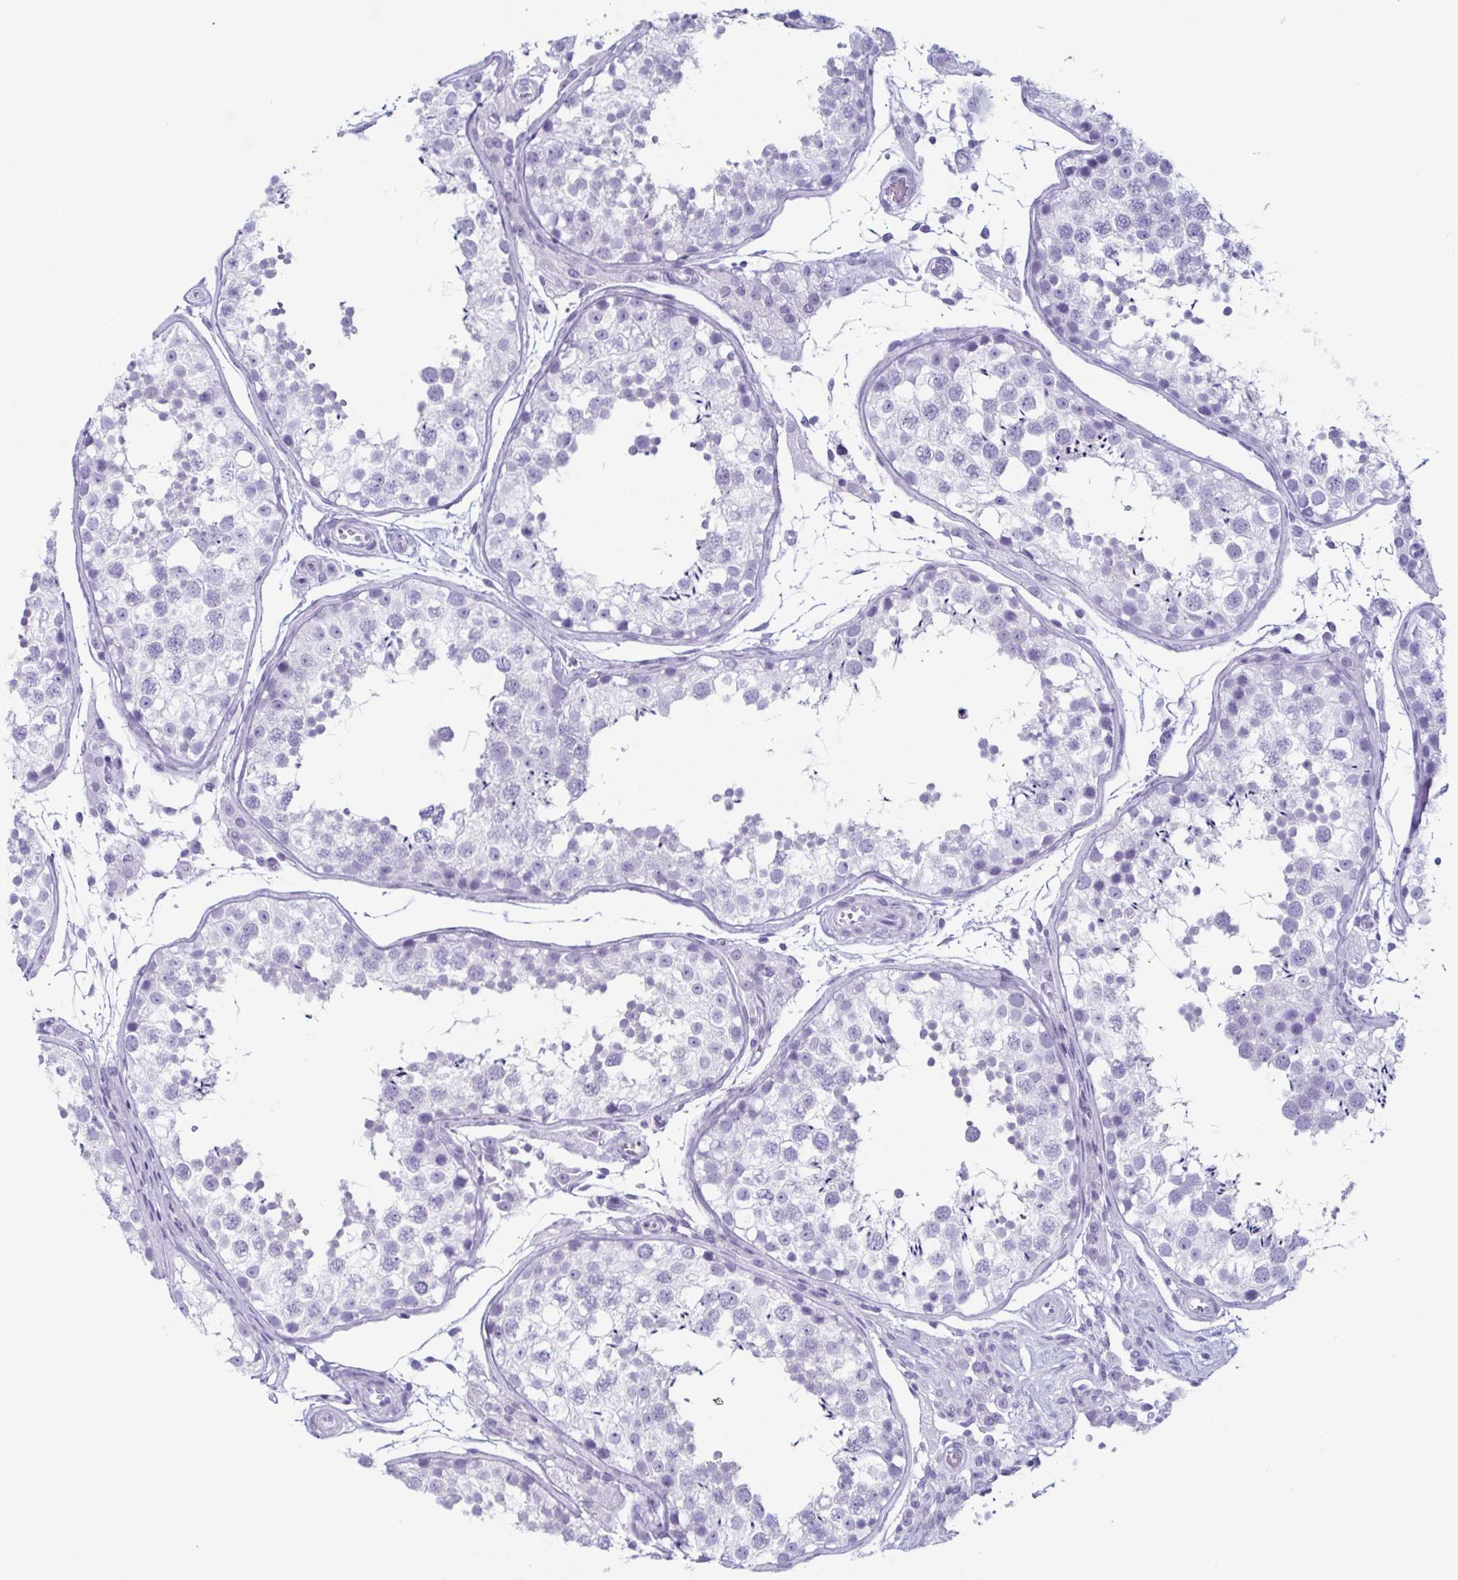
{"staining": {"intensity": "negative", "quantity": "none", "location": "none"}, "tissue": "testis", "cell_type": "Cells in seminiferous ducts", "image_type": "normal", "snomed": [{"axis": "morphology", "description": "Normal tissue, NOS"}, {"axis": "morphology", "description": "Seminoma, NOS"}, {"axis": "topography", "description": "Testis"}], "caption": "A histopathology image of testis stained for a protein demonstrates no brown staining in cells in seminiferous ducts.", "gene": "ENKUR", "patient": {"sex": "male", "age": 29}}